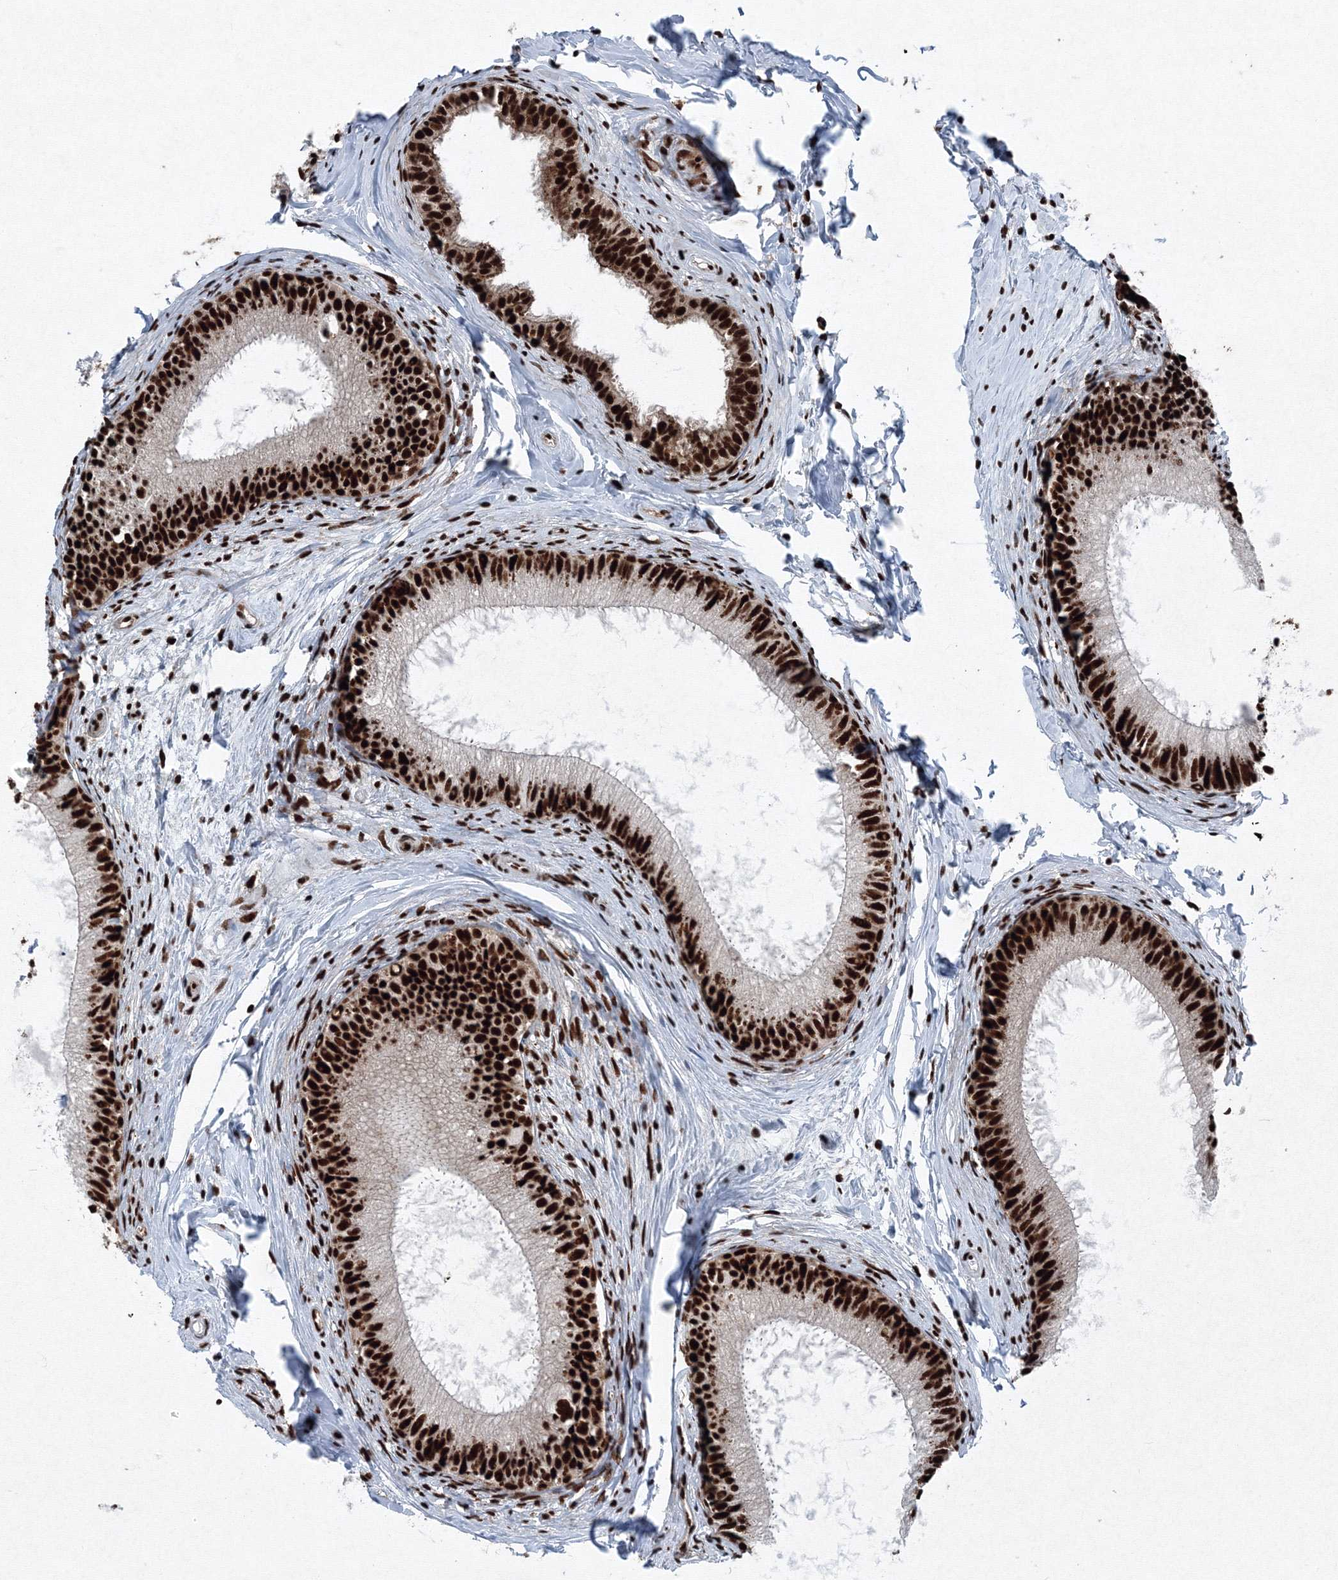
{"staining": {"intensity": "strong", "quantity": ">75%", "location": "nuclear"}, "tissue": "epididymis", "cell_type": "Glandular cells", "image_type": "normal", "snomed": [{"axis": "morphology", "description": "Normal tissue, NOS"}, {"axis": "topography", "description": "Epididymis"}], "caption": "Protein expression analysis of unremarkable human epididymis reveals strong nuclear staining in approximately >75% of glandular cells. (Stains: DAB (3,3'-diaminobenzidine) in brown, nuclei in blue, Microscopy: brightfield microscopy at high magnification).", "gene": "SNRPC", "patient": {"sex": "male", "age": 34}}